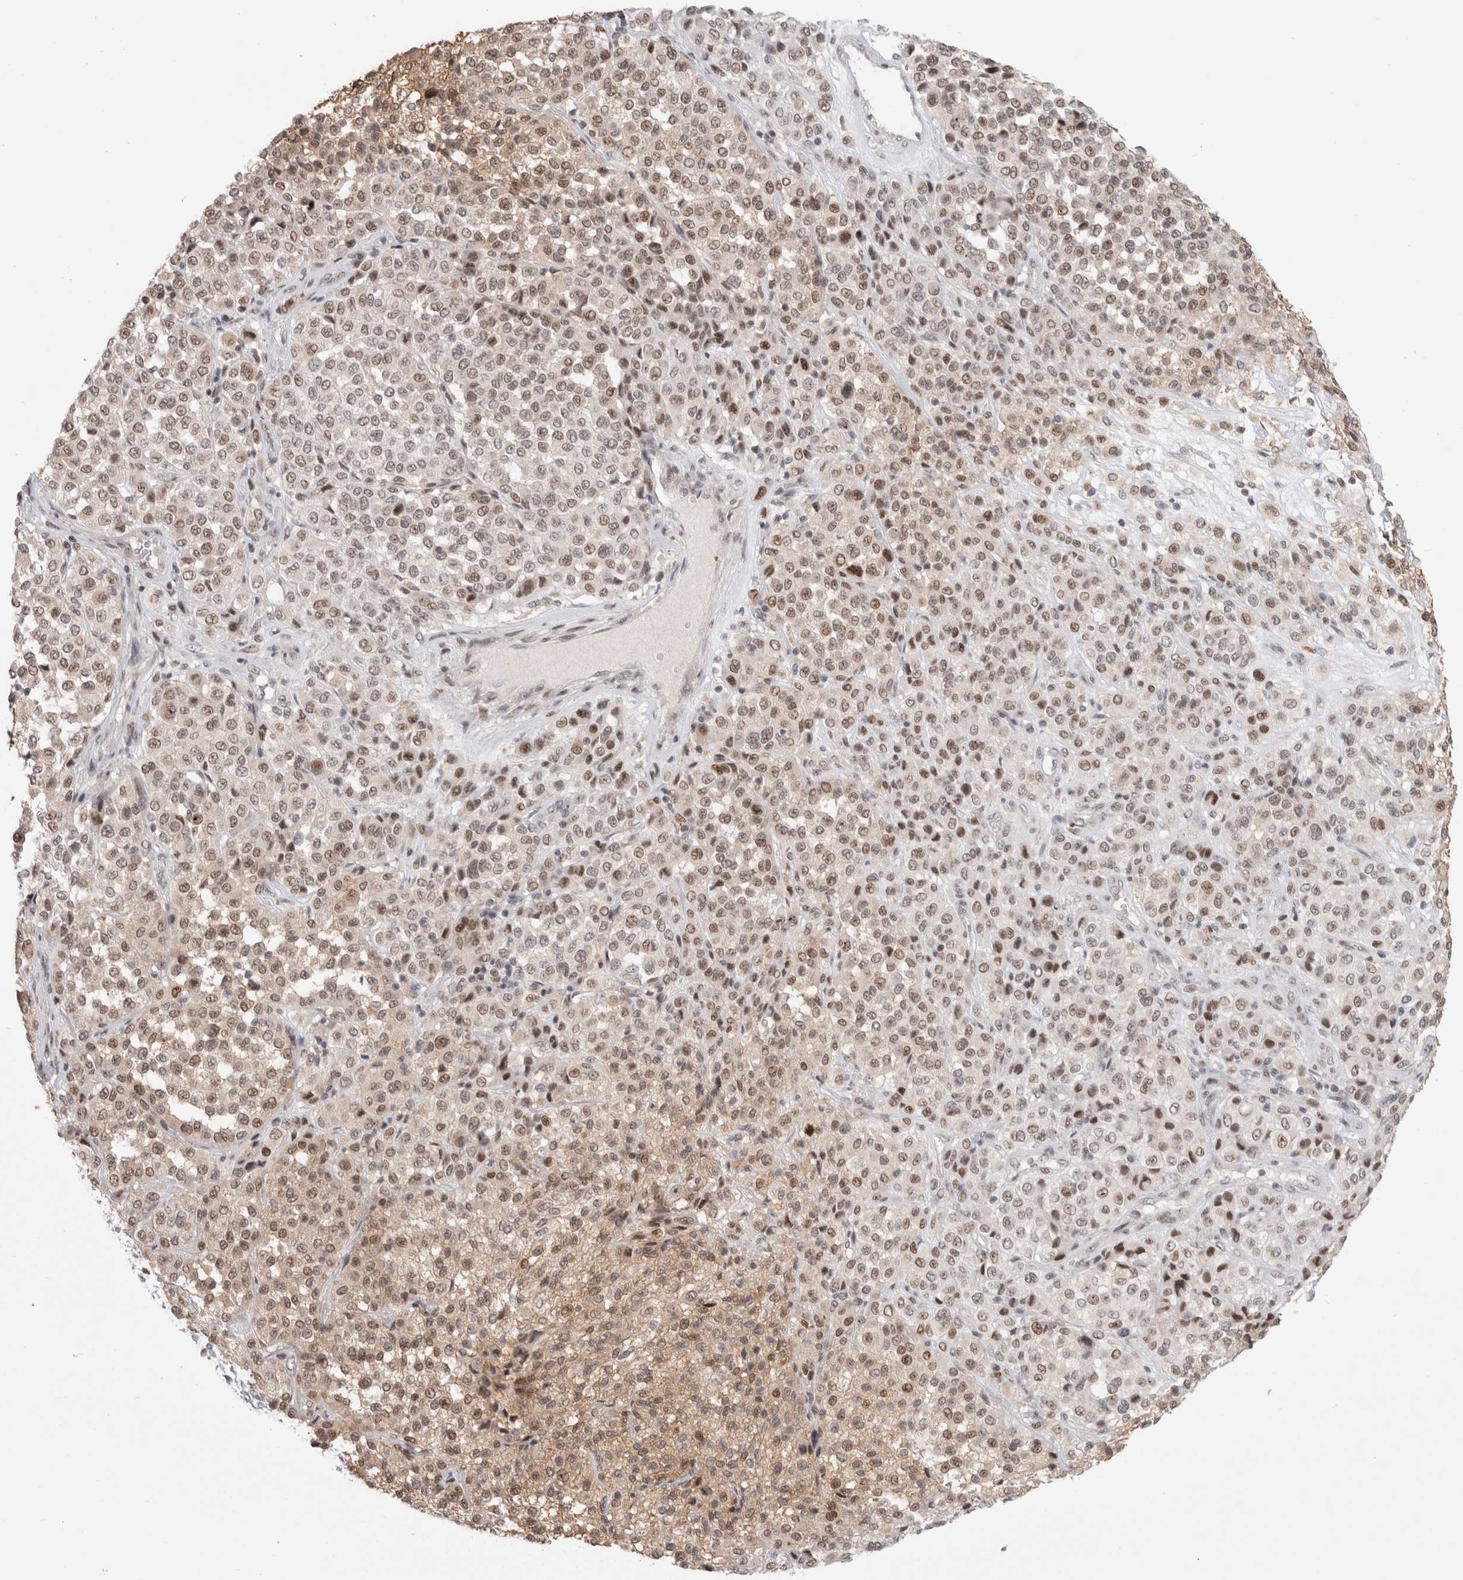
{"staining": {"intensity": "moderate", "quantity": ">75%", "location": "nuclear"}, "tissue": "melanoma", "cell_type": "Tumor cells", "image_type": "cancer", "snomed": [{"axis": "morphology", "description": "Malignant melanoma, Metastatic site"}, {"axis": "topography", "description": "Pancreas"}], "caption": "Human malignant melanoma (metastatic site) stained for a protein (brown) displays moderate nuclear positive positivity in approximately >75% of tumor cells.", "gene": "SENP6", "patient": {"sex": "female", "age": 30}}